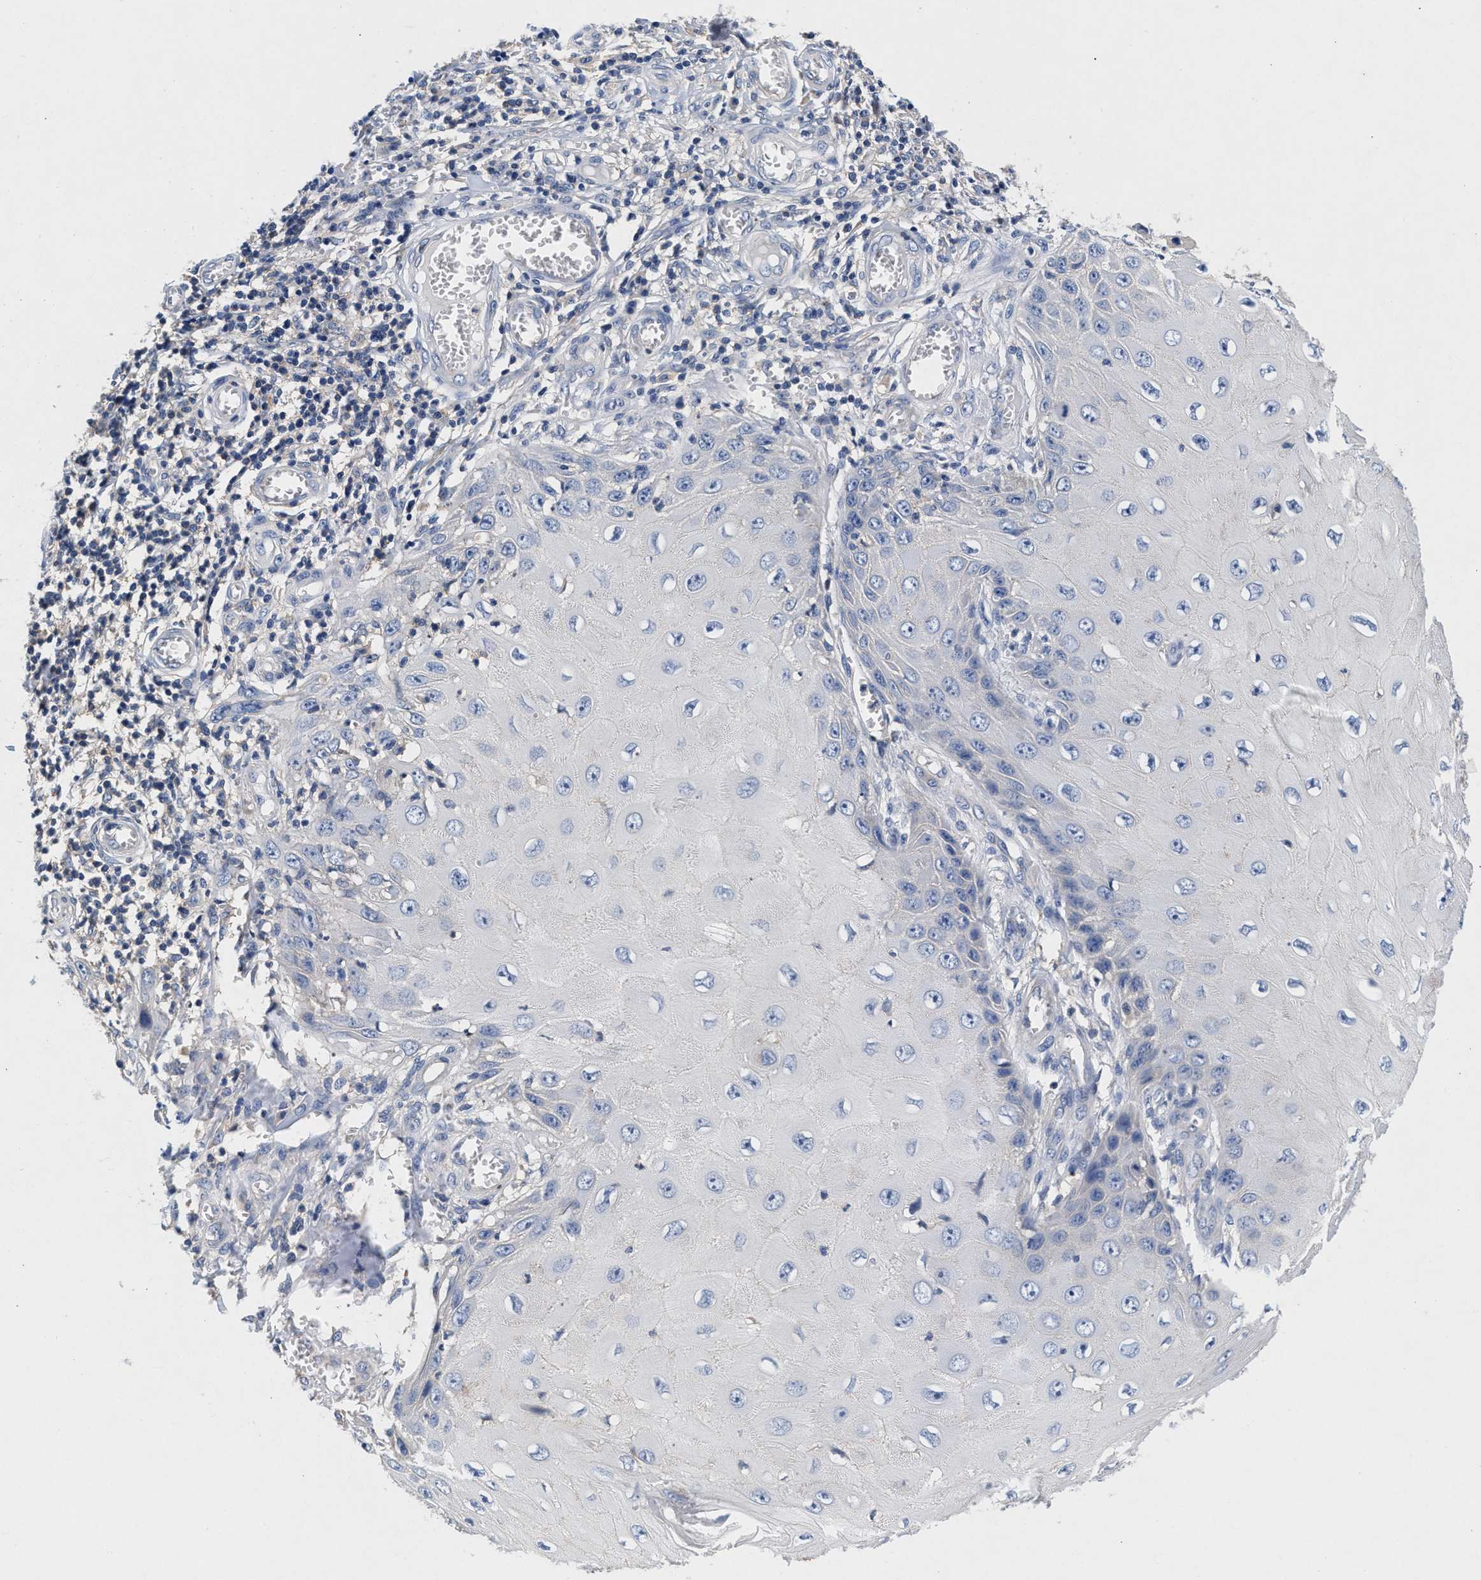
{"staining": {"intensity": "negative", "quantity": "none", "location": "none"}, "tissue": "skin cancer", "cell_type": "Tumor cells", "image_type": "cancer", "snomed": [{"axis": "morphology", "description": "Squamous cell carcinoma, NOS"}, {"axis": "topography", "description": "Skin"}], "caption": "DAB immunohistochemical staining of skin cancer exhibits no significant staining in tumor cells.", "gene": "GNAI3", "patient": {"sex": "female", "age": 73}}